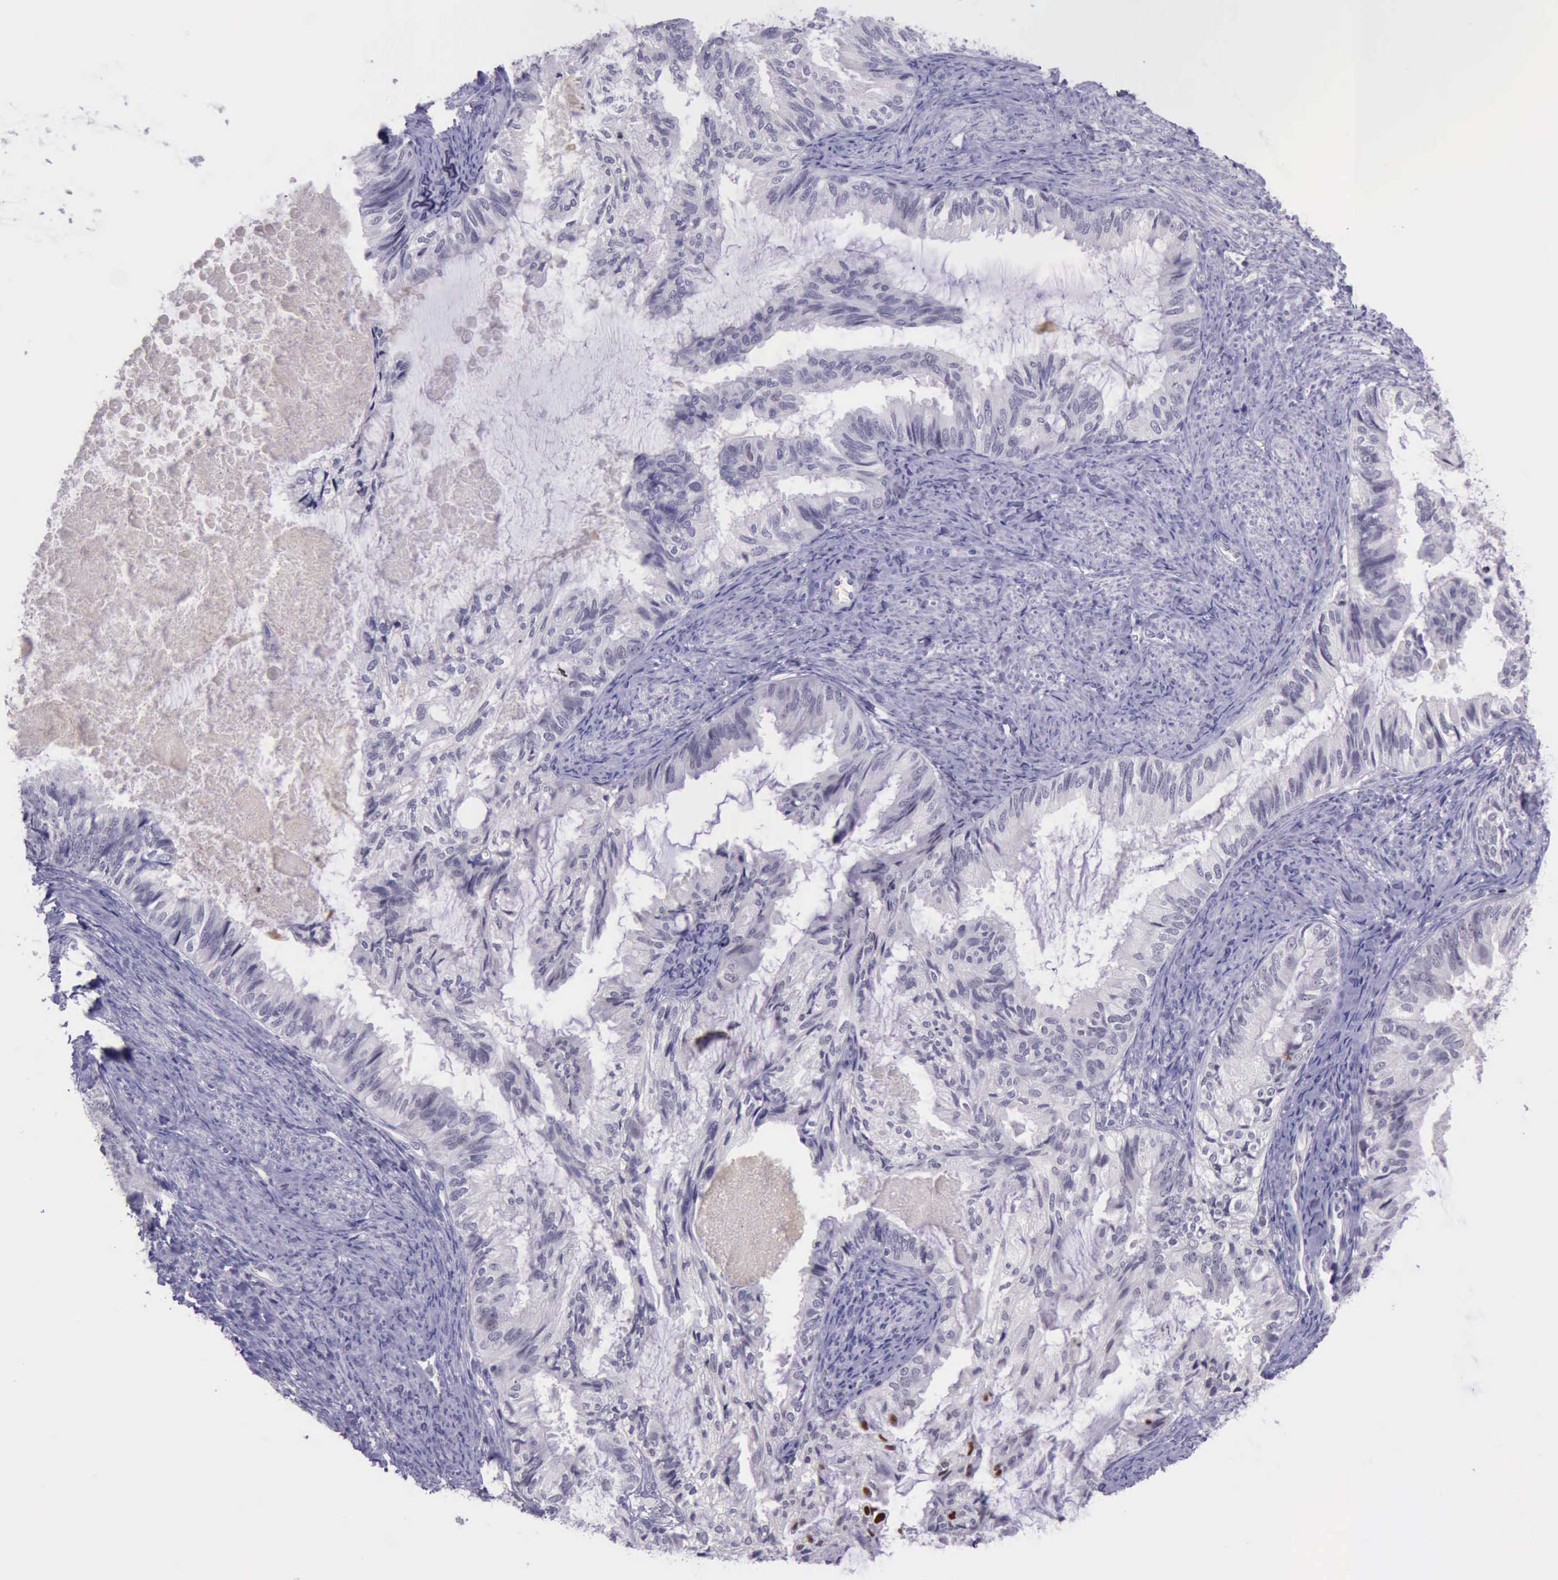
{"staining": {"intensity": "strong", "quantity": "<25%", "location": "nuclear"}, "tissue": "endometrial cancer", "cell_type": "Tumor cells", "image_type": "cancer", "snomed": [{"axis": "morphology", "description": "Adenocarcinoma, NOS"}, {"axis": "topography", "description": "Endometrium"}], "caption": "A high-resolution image shows IHC staining of adenocarcinoma (endometrial), which shows strong nuclear positivity in about <25% of tumor cells. (IHC, brightfield microscopy, high magnification).", "gene": "PARP1", "patient": {"sex": "female", "age": 86}}